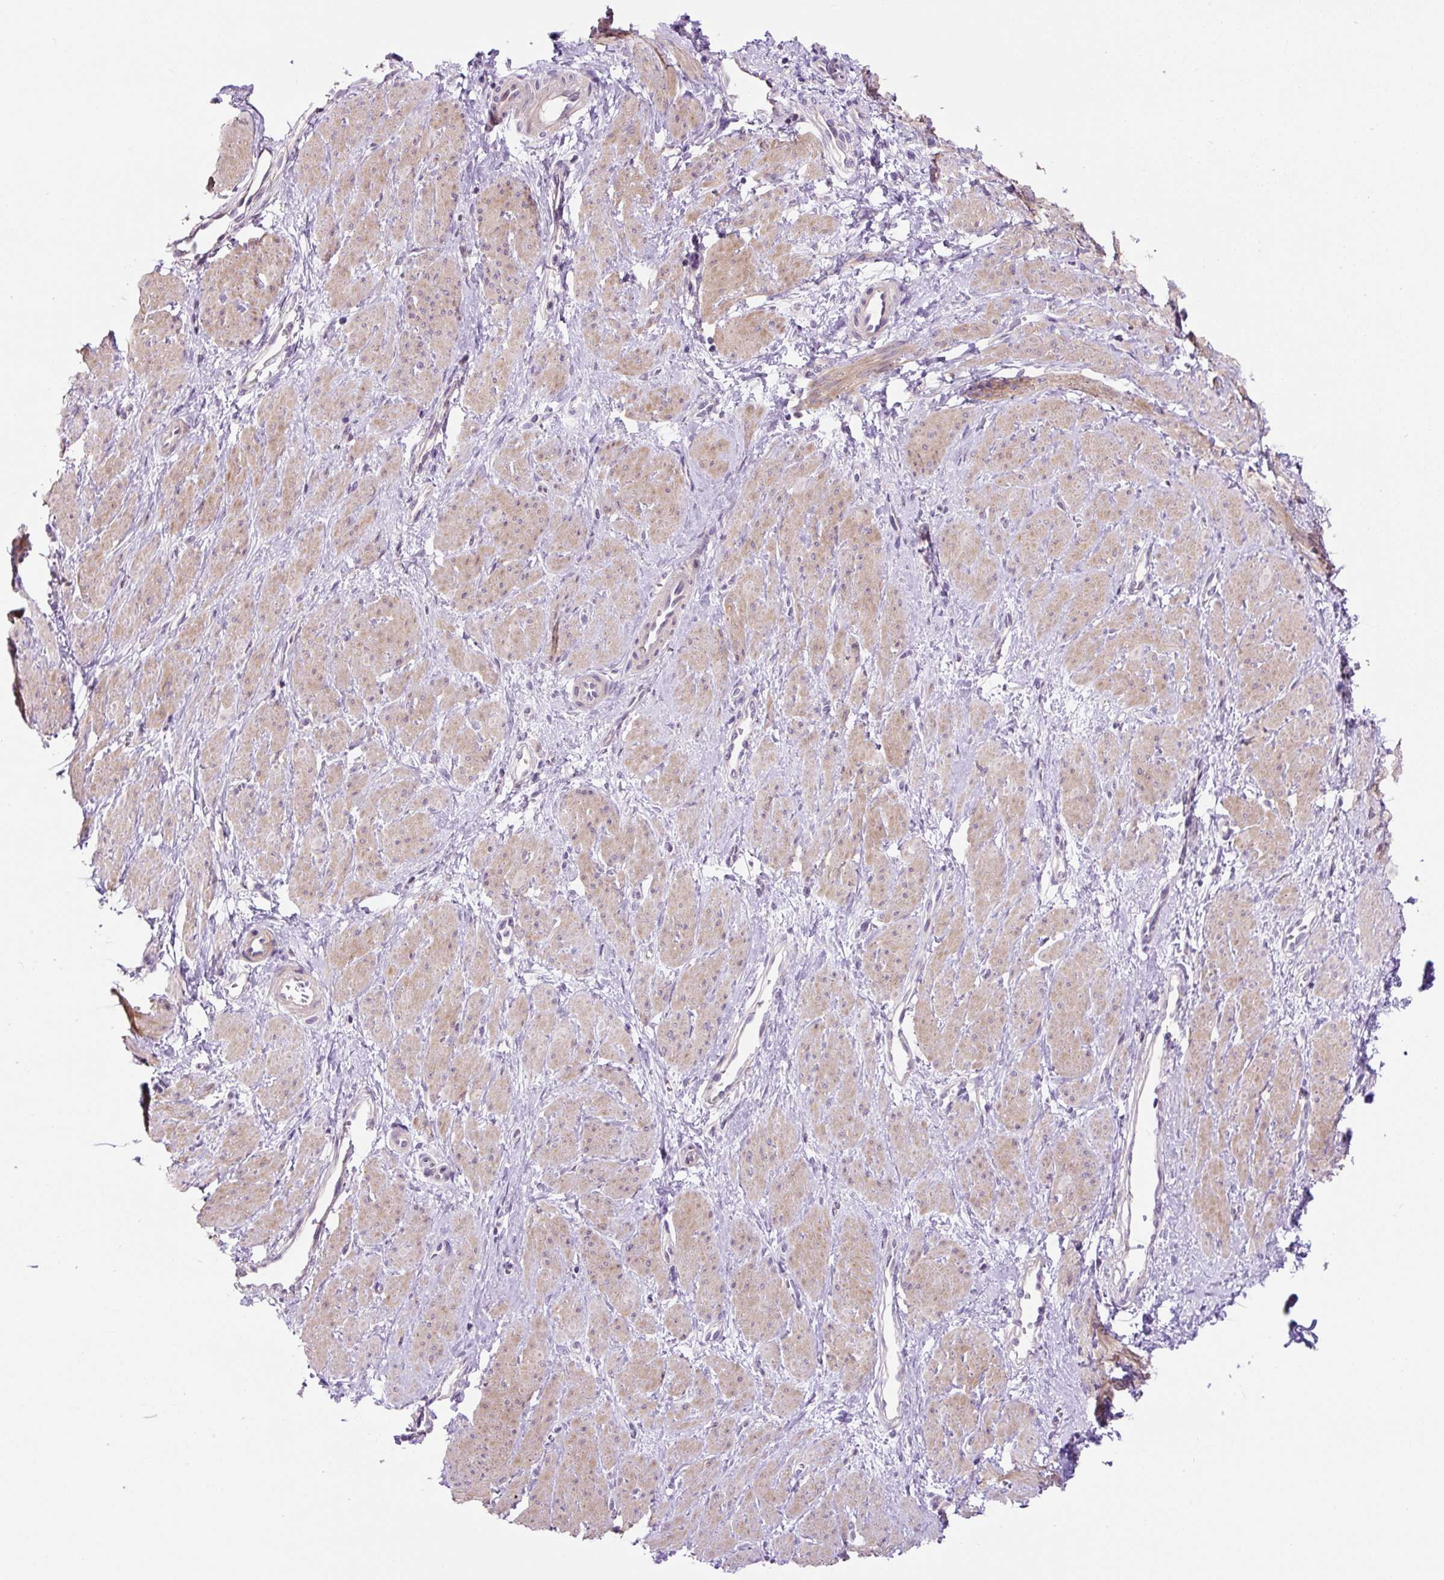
{"staining": {"intensity": "weak", "quantity": "25%-75%", "location": "cytoplasmic/membranous"}, "tissue": "smooth muscle", "cell_type": "Smooth muscle cells", "image_type": "normal", "snomed": [{"axis": "morphology", "description": "Normal tissue, NOS"}, {"axis": "topography", "description": "Smooth muscle"}, {"axis": "topography", "description": "Uterus"}], "caption": "A brown stain highlights weak cytoplasmic/membranous expression of a protein in smooth muscle cells of normal human smooth muscle. The staining is performed using DAB brown chromogen to label protein expression. The nuclei are counter-stained blue using hematoxylin.", "gene": "OGDHL", "patient": {"sex": "female", "age": 39}}